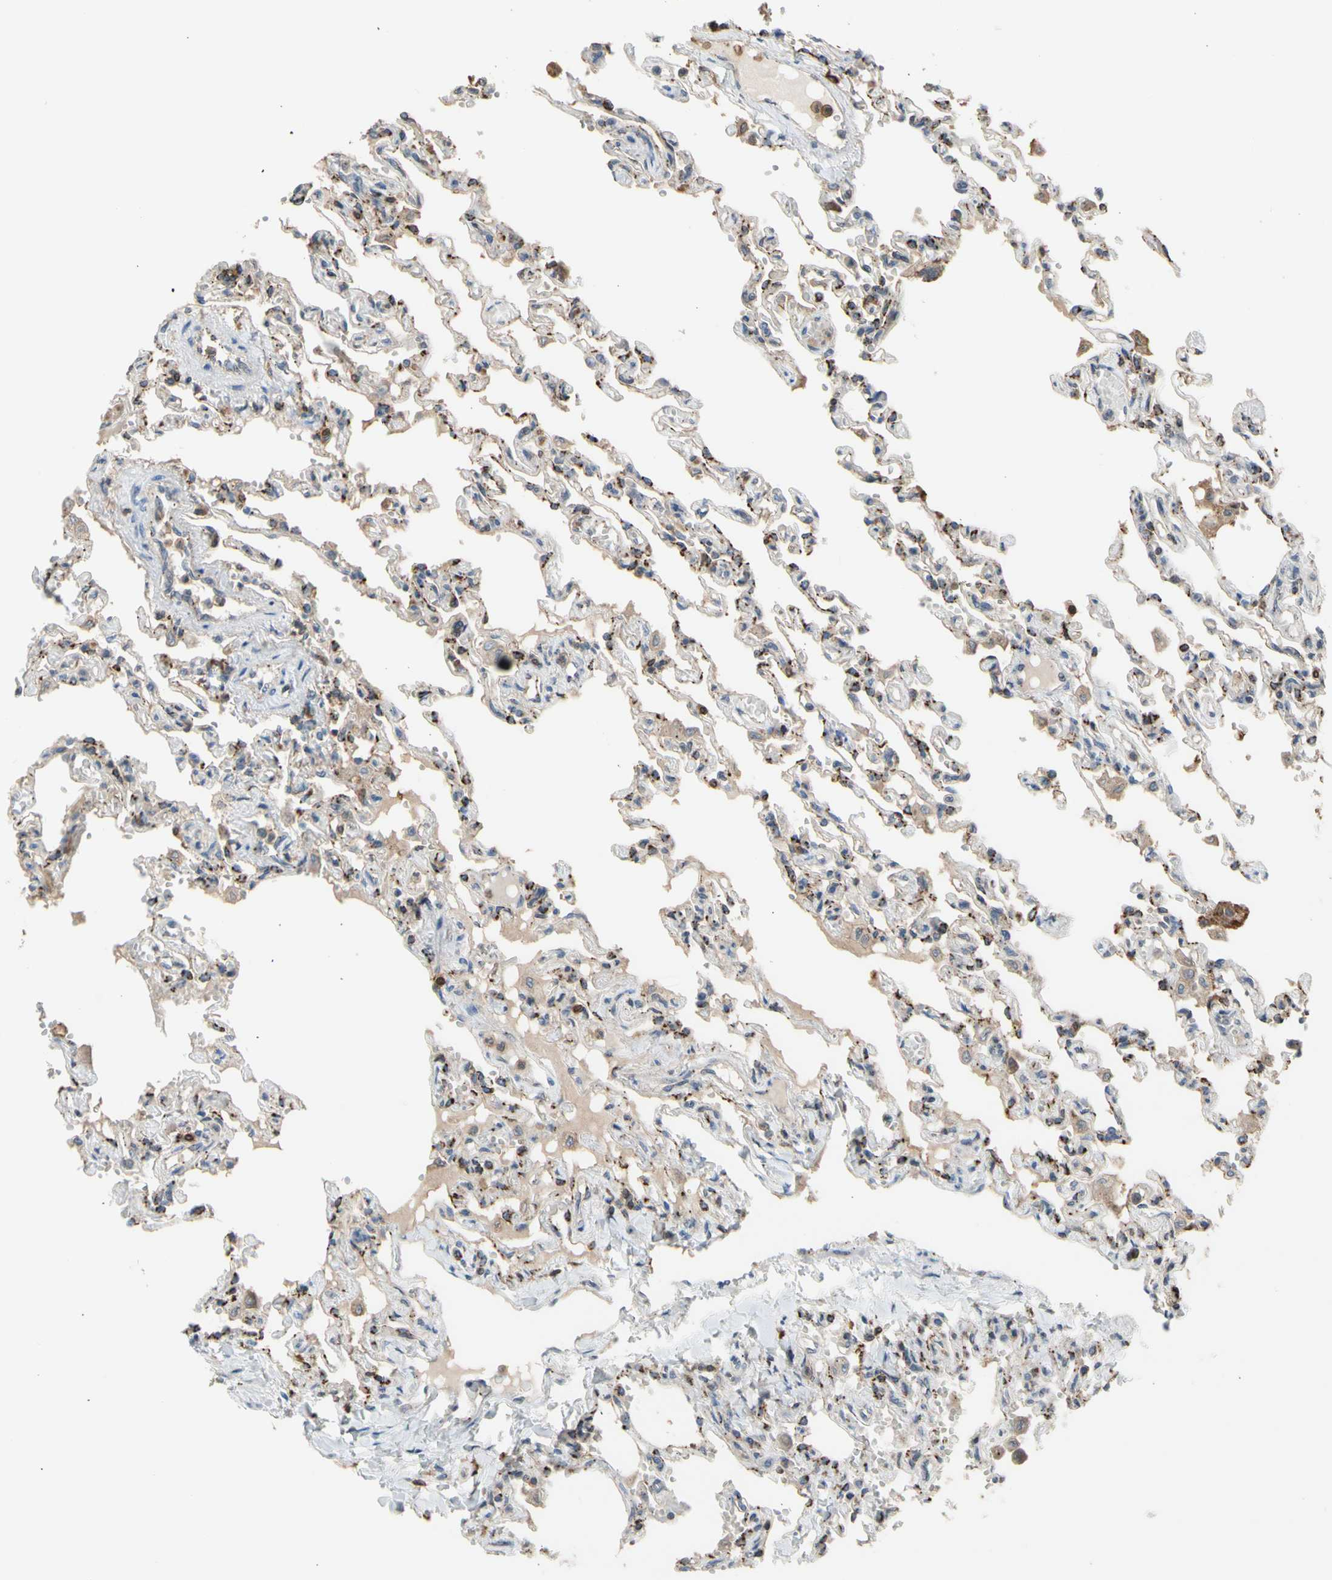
{"staining": {"intensity": "strong", "quantity": "25%-75%", "location": "cytoplasmic/membranous"}, "tissue": "lung", "cell_type": "Alveolar cells", "image_type": "normal", "snomed": [{"axis": "morphology", "description": "Normal tissue, NOS"}, {"axis": "topography", "description": "Lung"}], "caption": "Immunohistochemical staining of unremarkable human lung demonstrates strong cytoplasmic/membranous protein positivity in approximately 25%-75% of alveolar cells. The protein is stained brown, and the nuclei are stained in blue (DAB IHC with brightfield microscopy, high magnification).", "gene": "GALNT5", "patient": {"sex": "male", "age": 21}}